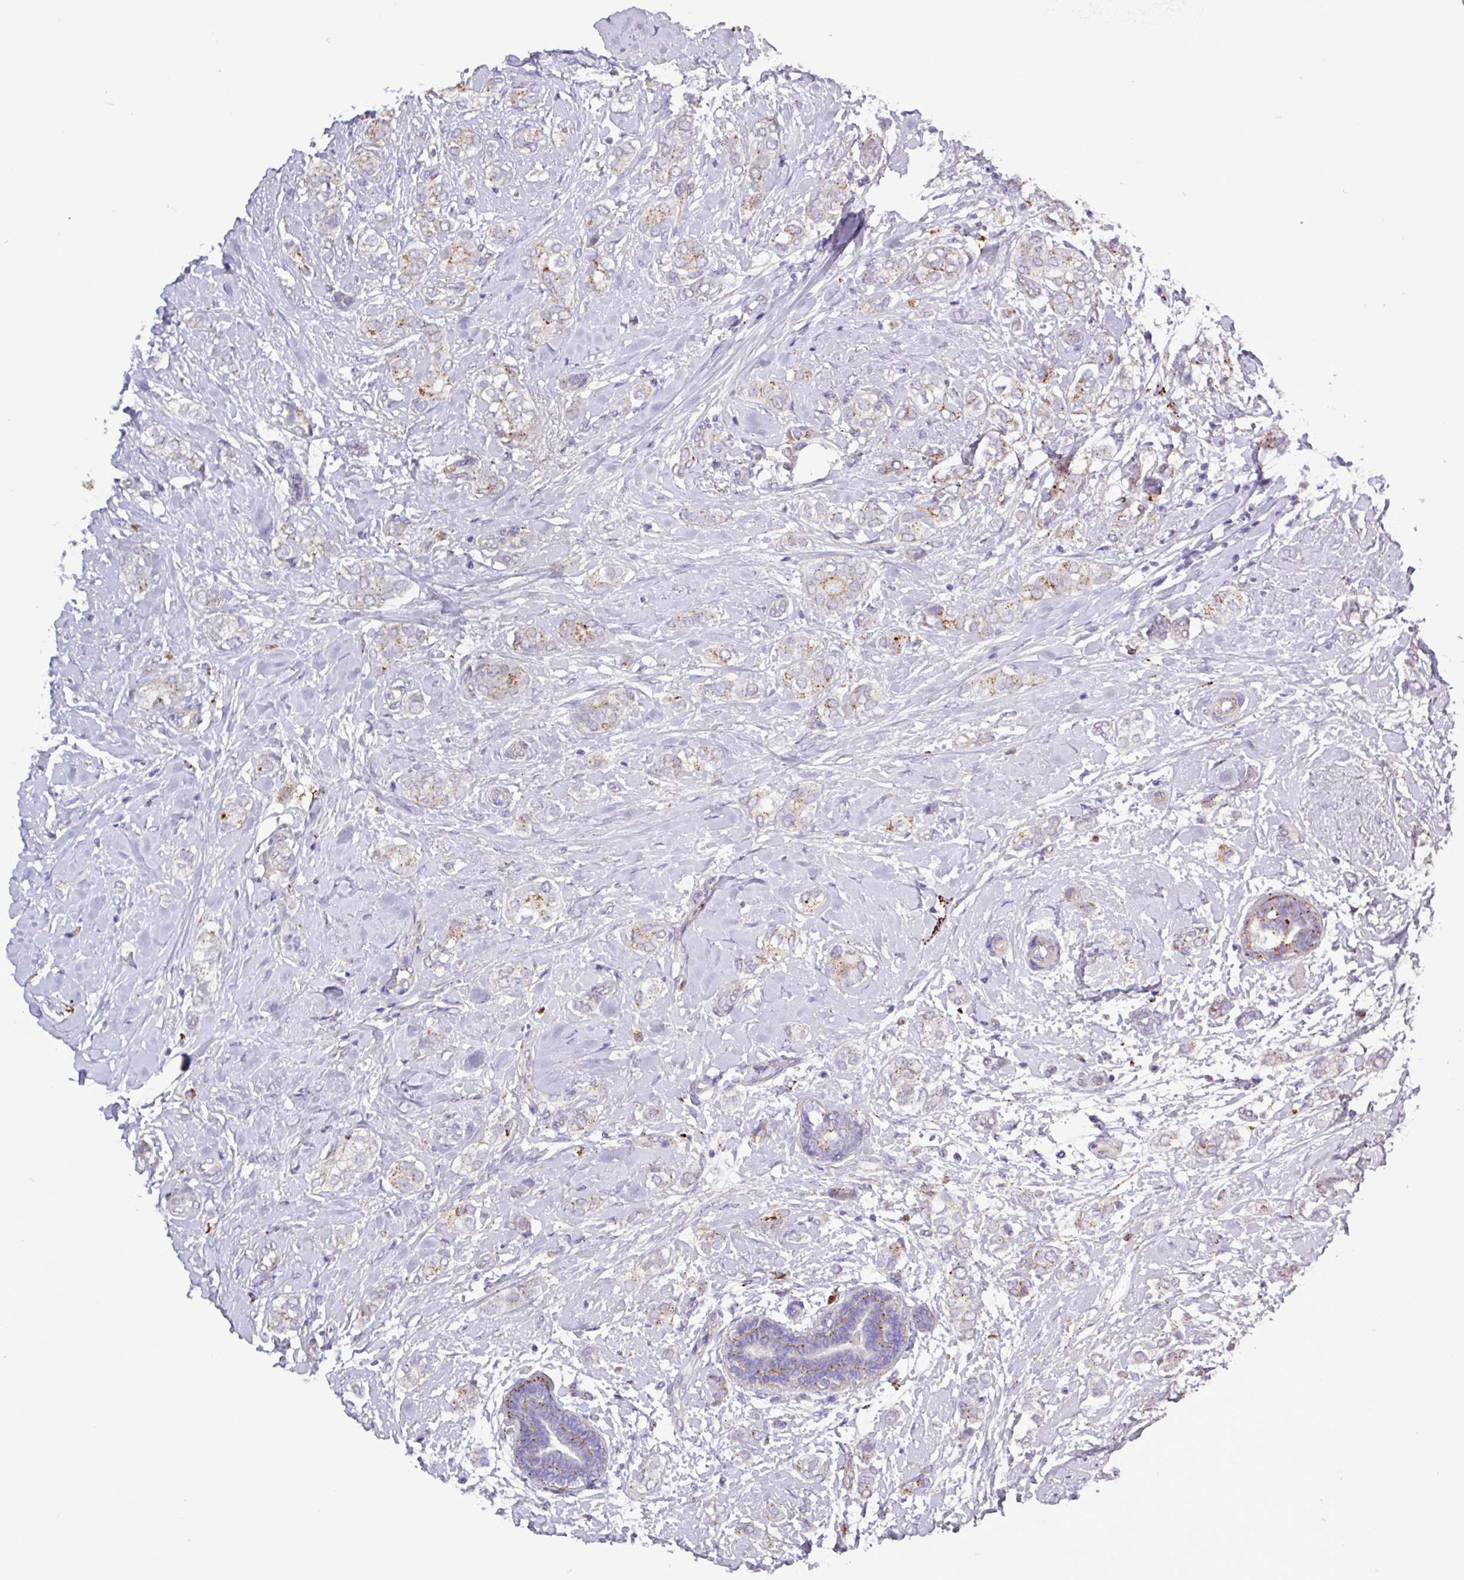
{"staining": {"intensity": "weak", "quantity": "25%-75%", "location": "cytoplasmic/membranous"}, "tissue": "breast cancer", "cell_type": "Tumor cells", "image_type": "cancer", "snomed": [{"axis": "morphology", "description": "Duct carcinoma"}, {"axis": "topography", "description": "Breast"}], "caption": "Immunohistochemistry micrograph of breast cancer stained for a protein (brown), which shows low levels of weak cytoplasmic/membranous positivity in about 25%-75% of tumor cells.", "gene": "AMIGO2", "patient": {"sex": "female", "age": 73}}